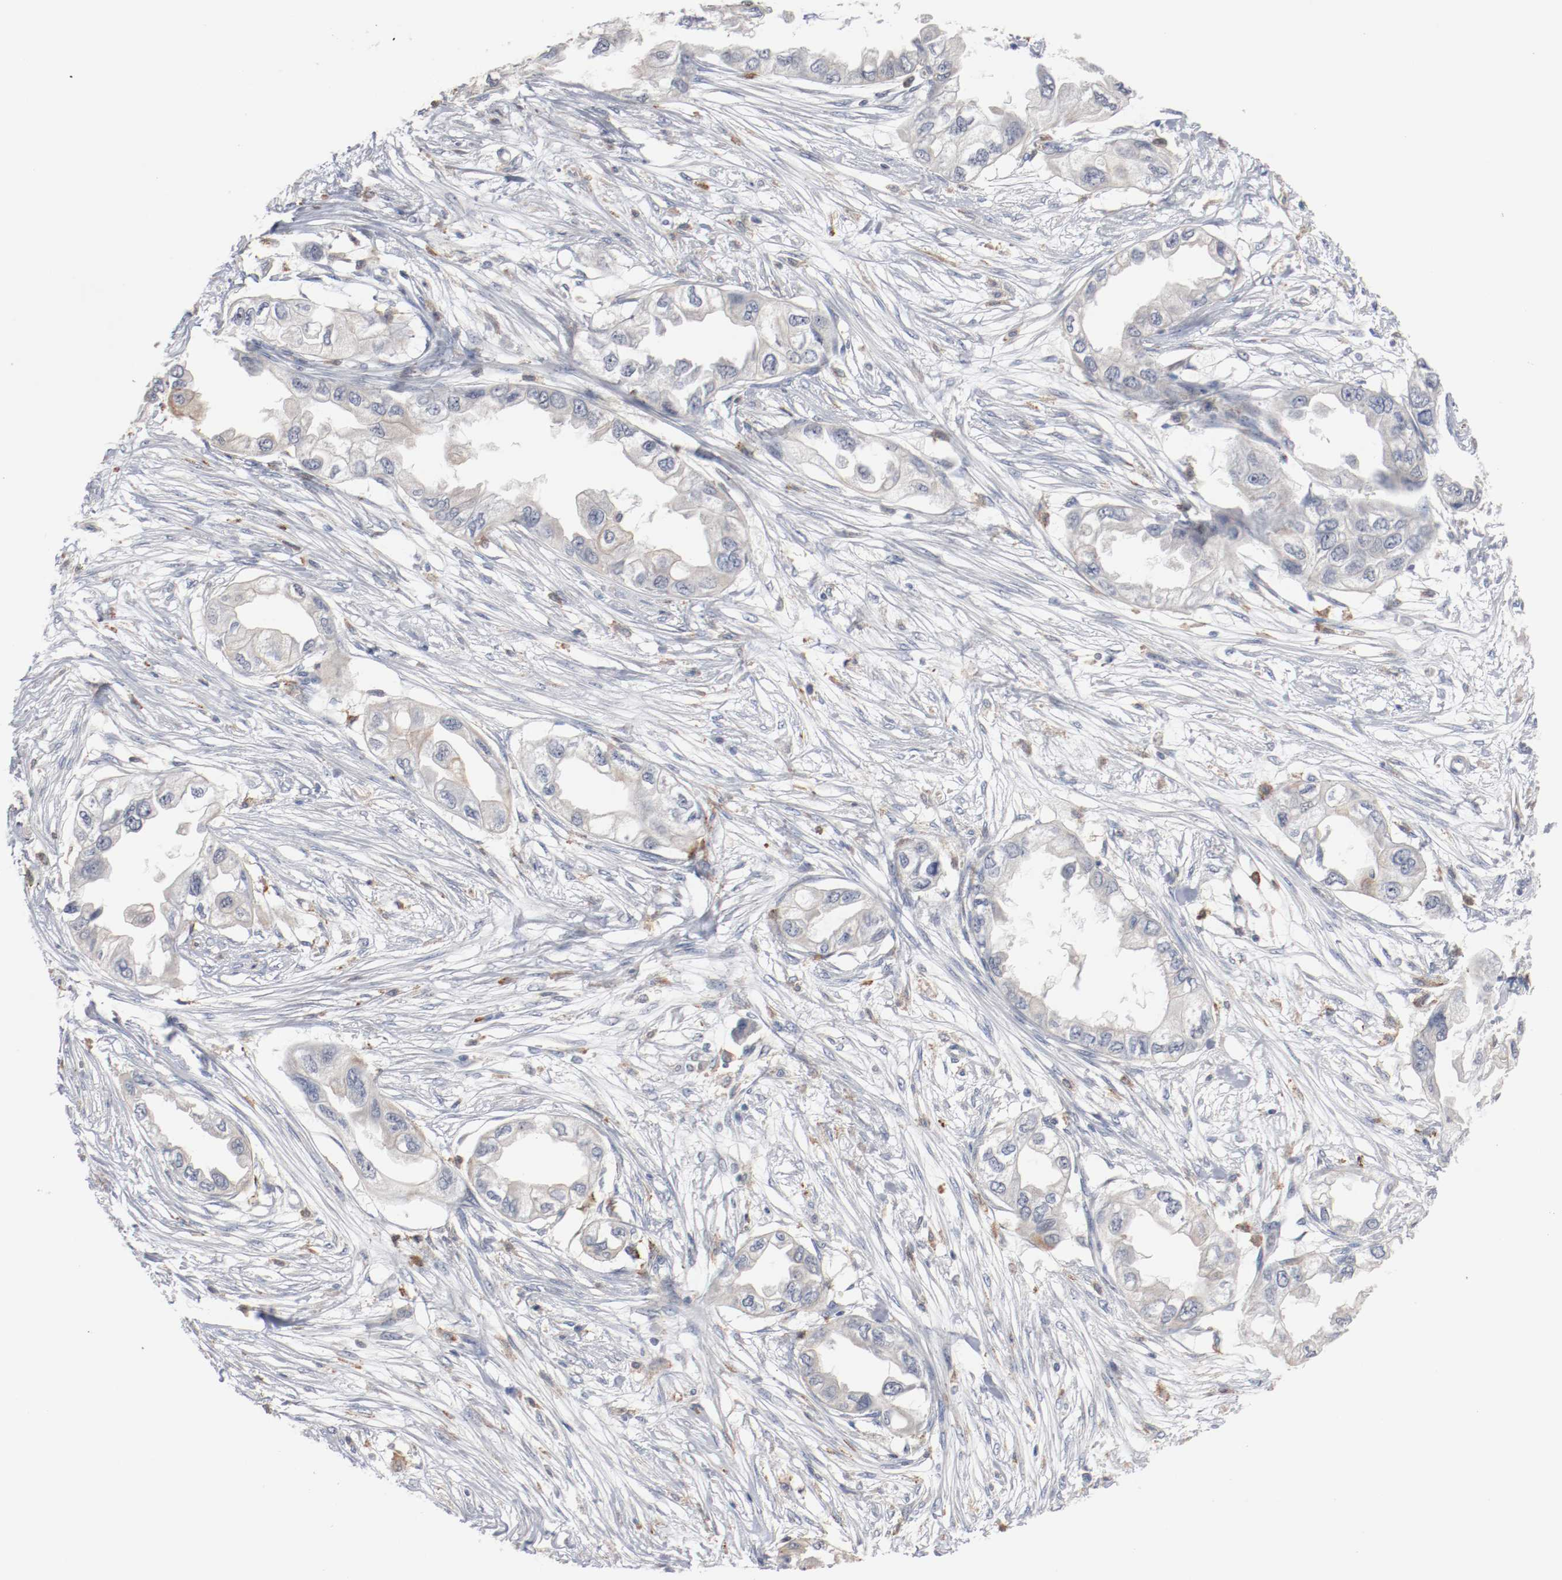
{"staining": {"intensity": "negative", "quantity": "none", "location": "none"}, "tissue": "endometrial cancer", "cell_type": "Tumor cells", "image_type": "cancer", "snomed": [{"axis": "morphology", "description": "Adenocarcinoma, NOS"}, {"axis": "topography", "description": "Endometrium"}], "caption": "The histopathology image demonstrates no staining of tumor cells in endometrial cancer (adenocarcinoma).", "gene": "ERICH1", "patient": {"sex": "female", "age": 67}}